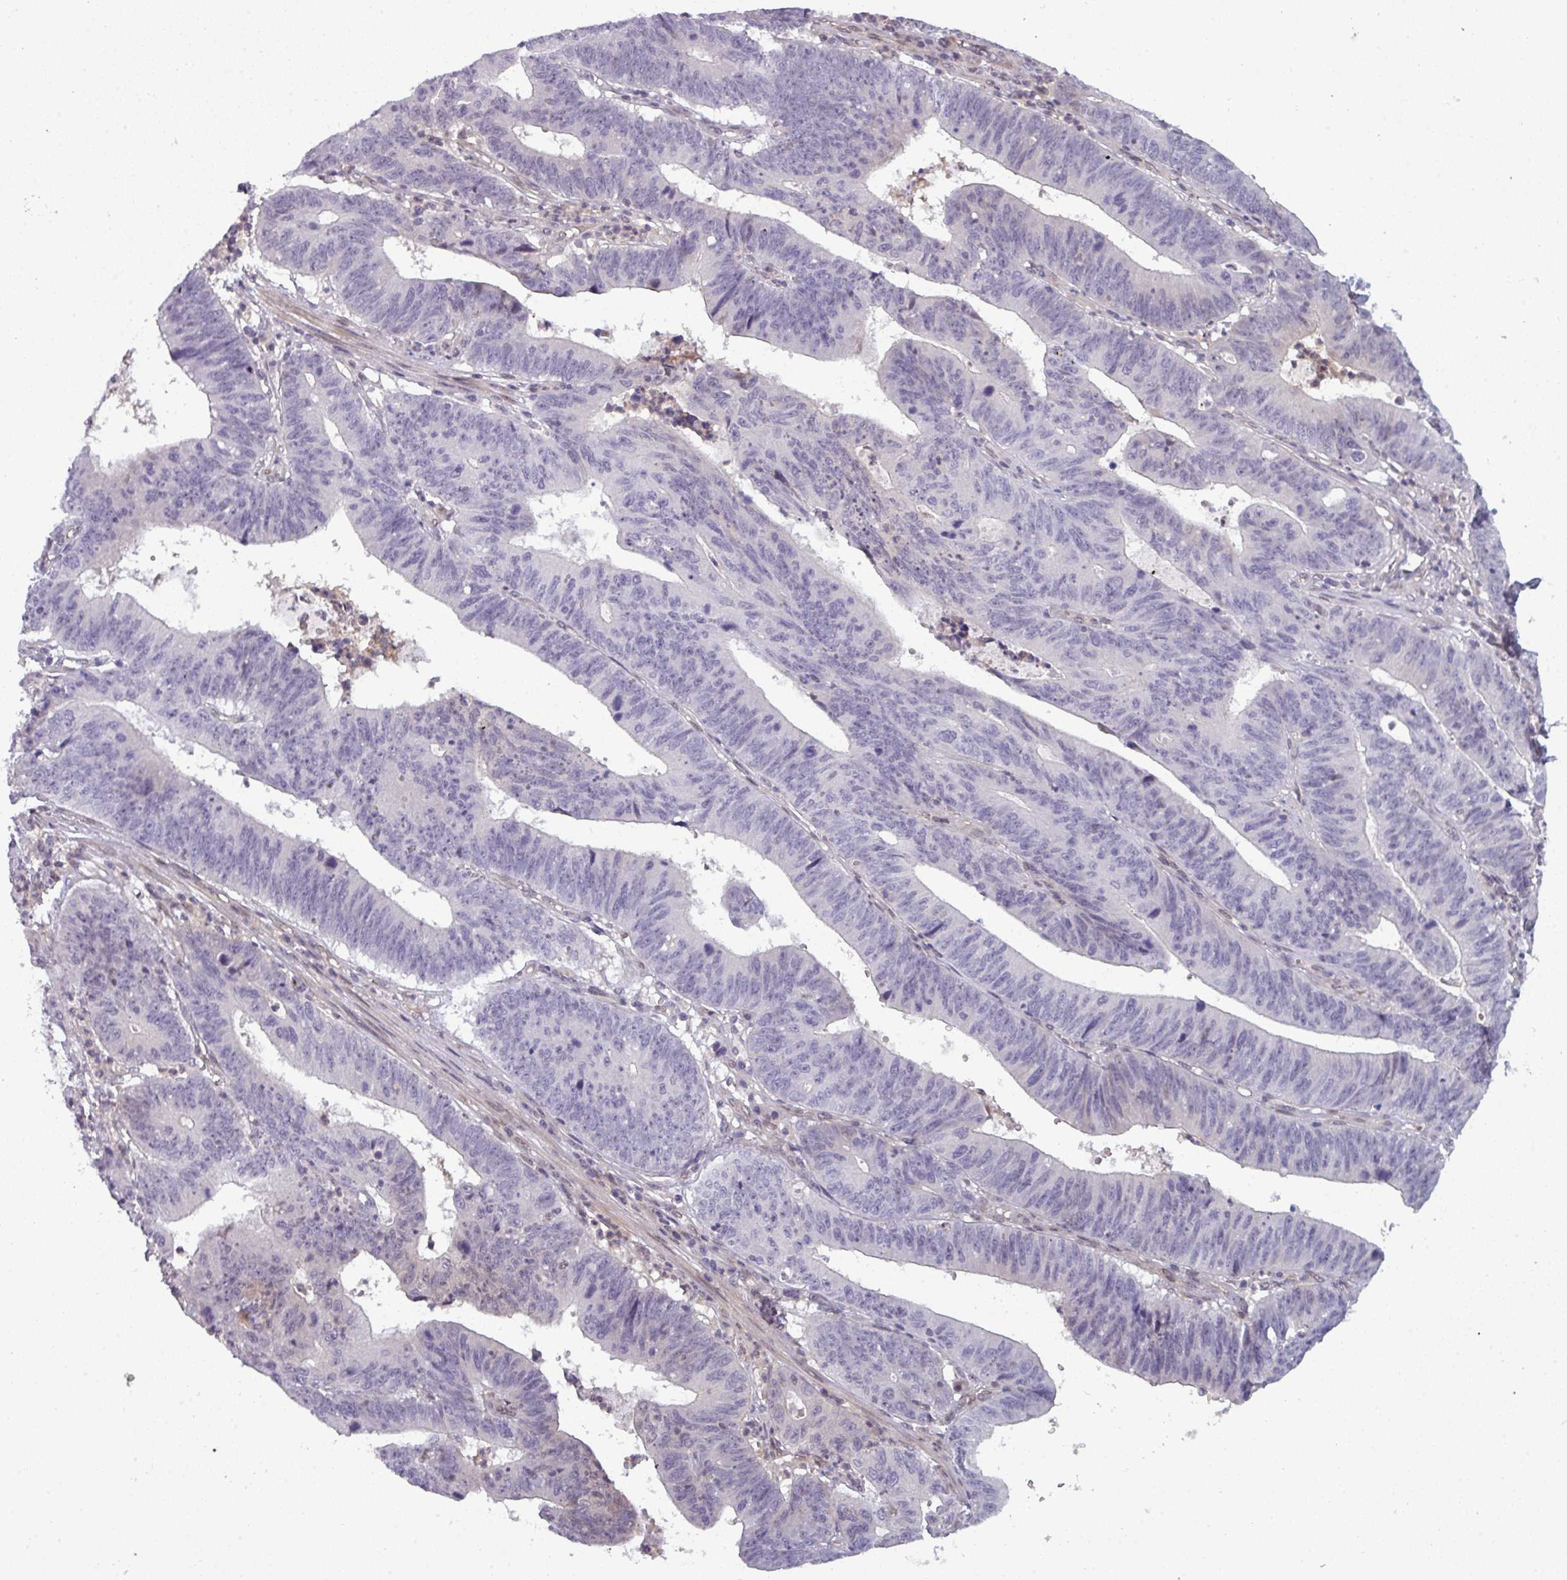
{"staining": {"intensity": "negative", "quantity": "none", "location": "none"}, "tissue": "stomach cancer", "cell_type": "Tumor cells", "image_type": "cancer", "snomed": [{"axis": "morphology", "description": "Adenocarcinoma, NOS"}, {"axis": "topography", "description": "Stomach"}], "caption": "Immunohistochemical staining of stomach adenocarcinoma reveals no significant staining in tumor cells. (DAB (3,3'-diaminobenzidine) immunohistochemistry visualized using brightfield microscopy, high magnification).", "gene": "PRAMEF12", "patient": {"sex": "male", "age": 59}}